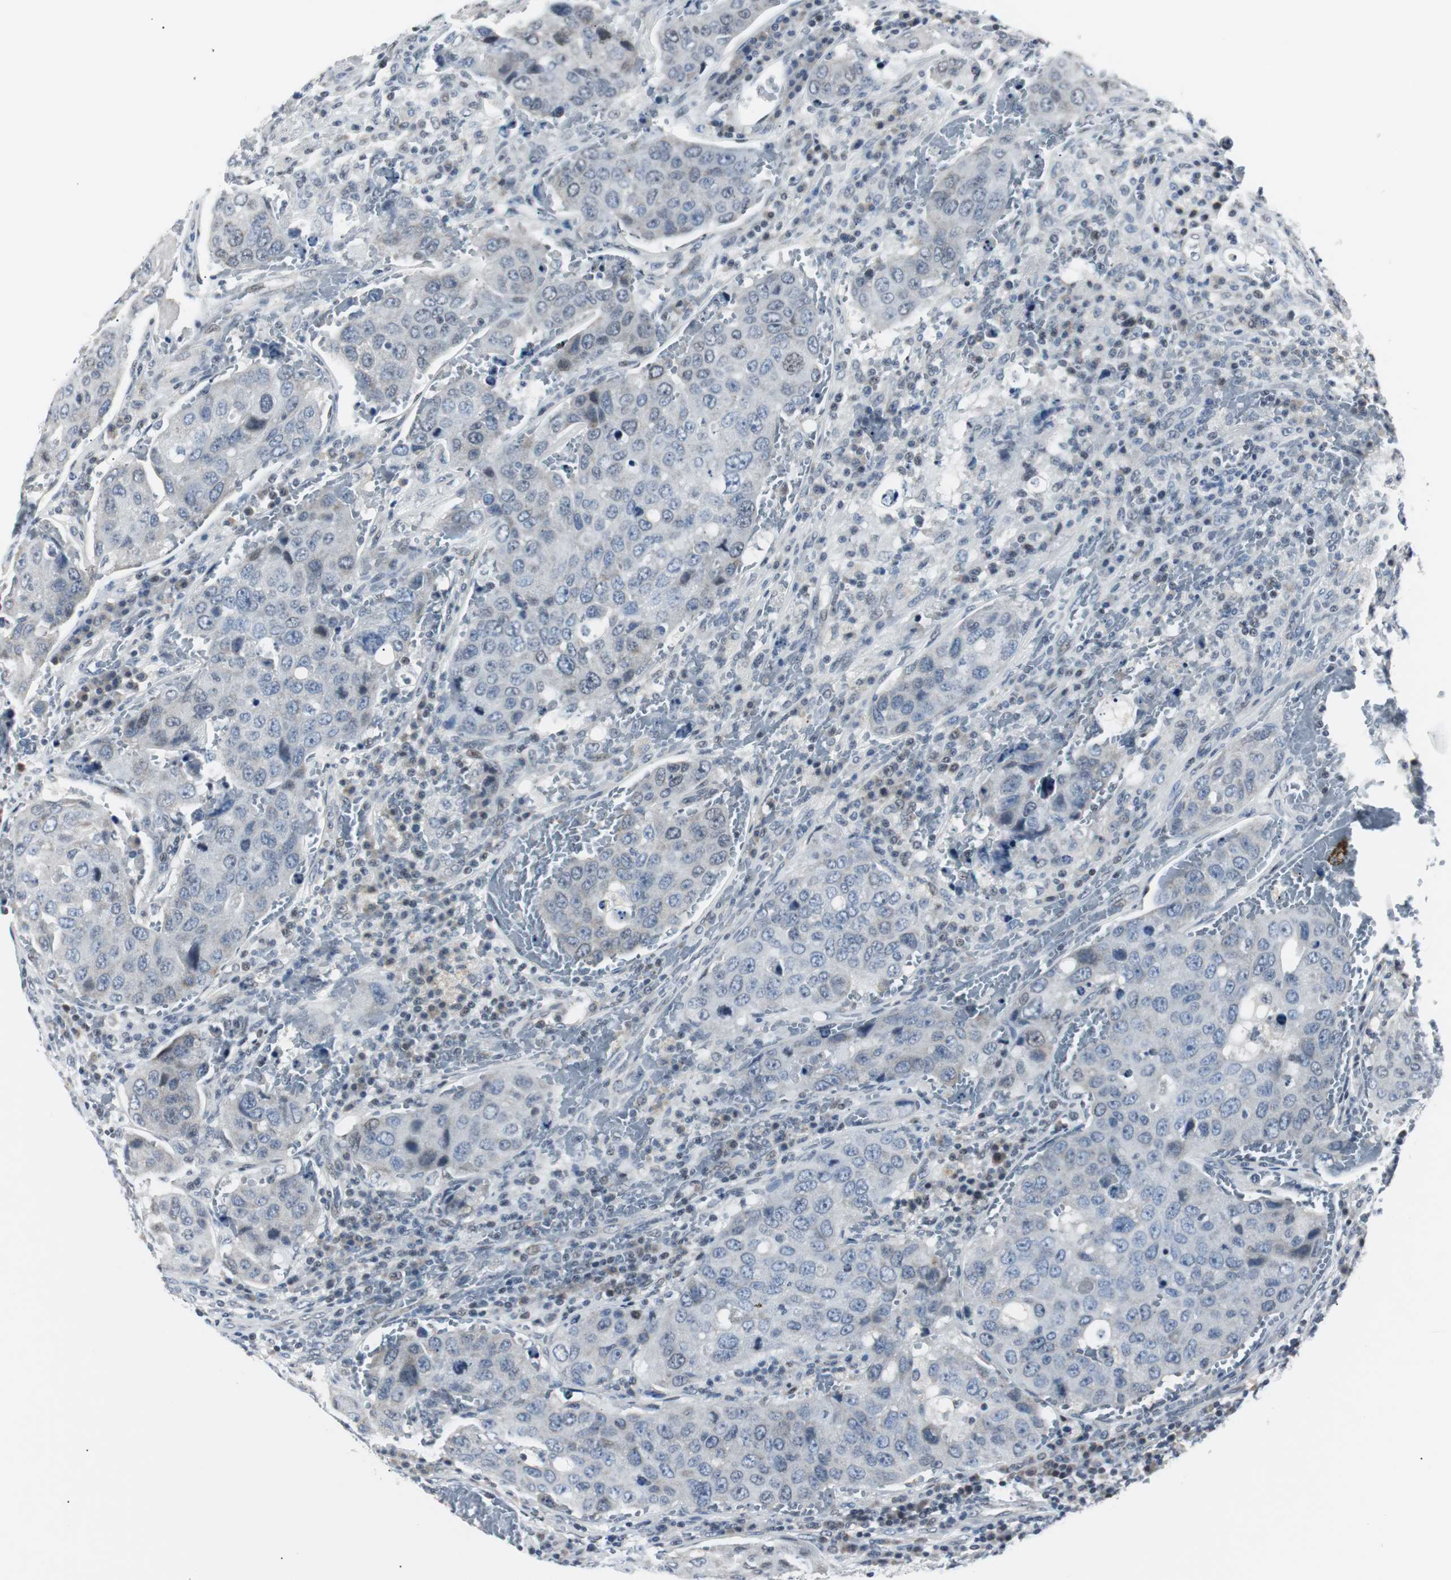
{"staining": {"intensity": "negative", "quantity": "none", "location": "none"}, "tissue": "urothelial cancer", "cell_type": "Tumor cells", "image_type": "cancer", "snomed": [{"axis": "morphology", "description": "Urothelial carcinoma, High grade"}, {"axis": "topography", "description": "Lymph node"}, {"axis": "topography", "description": "Urinary bladder"}], "caption": "Immunohistochemistry (IHC) image of urothelial carcinoma (high-grade) stained for a protein (brown), which exhibits no expression in tumor cells.", "gene": "MTA1", "patient": {"sex": "male", "age": 51}}